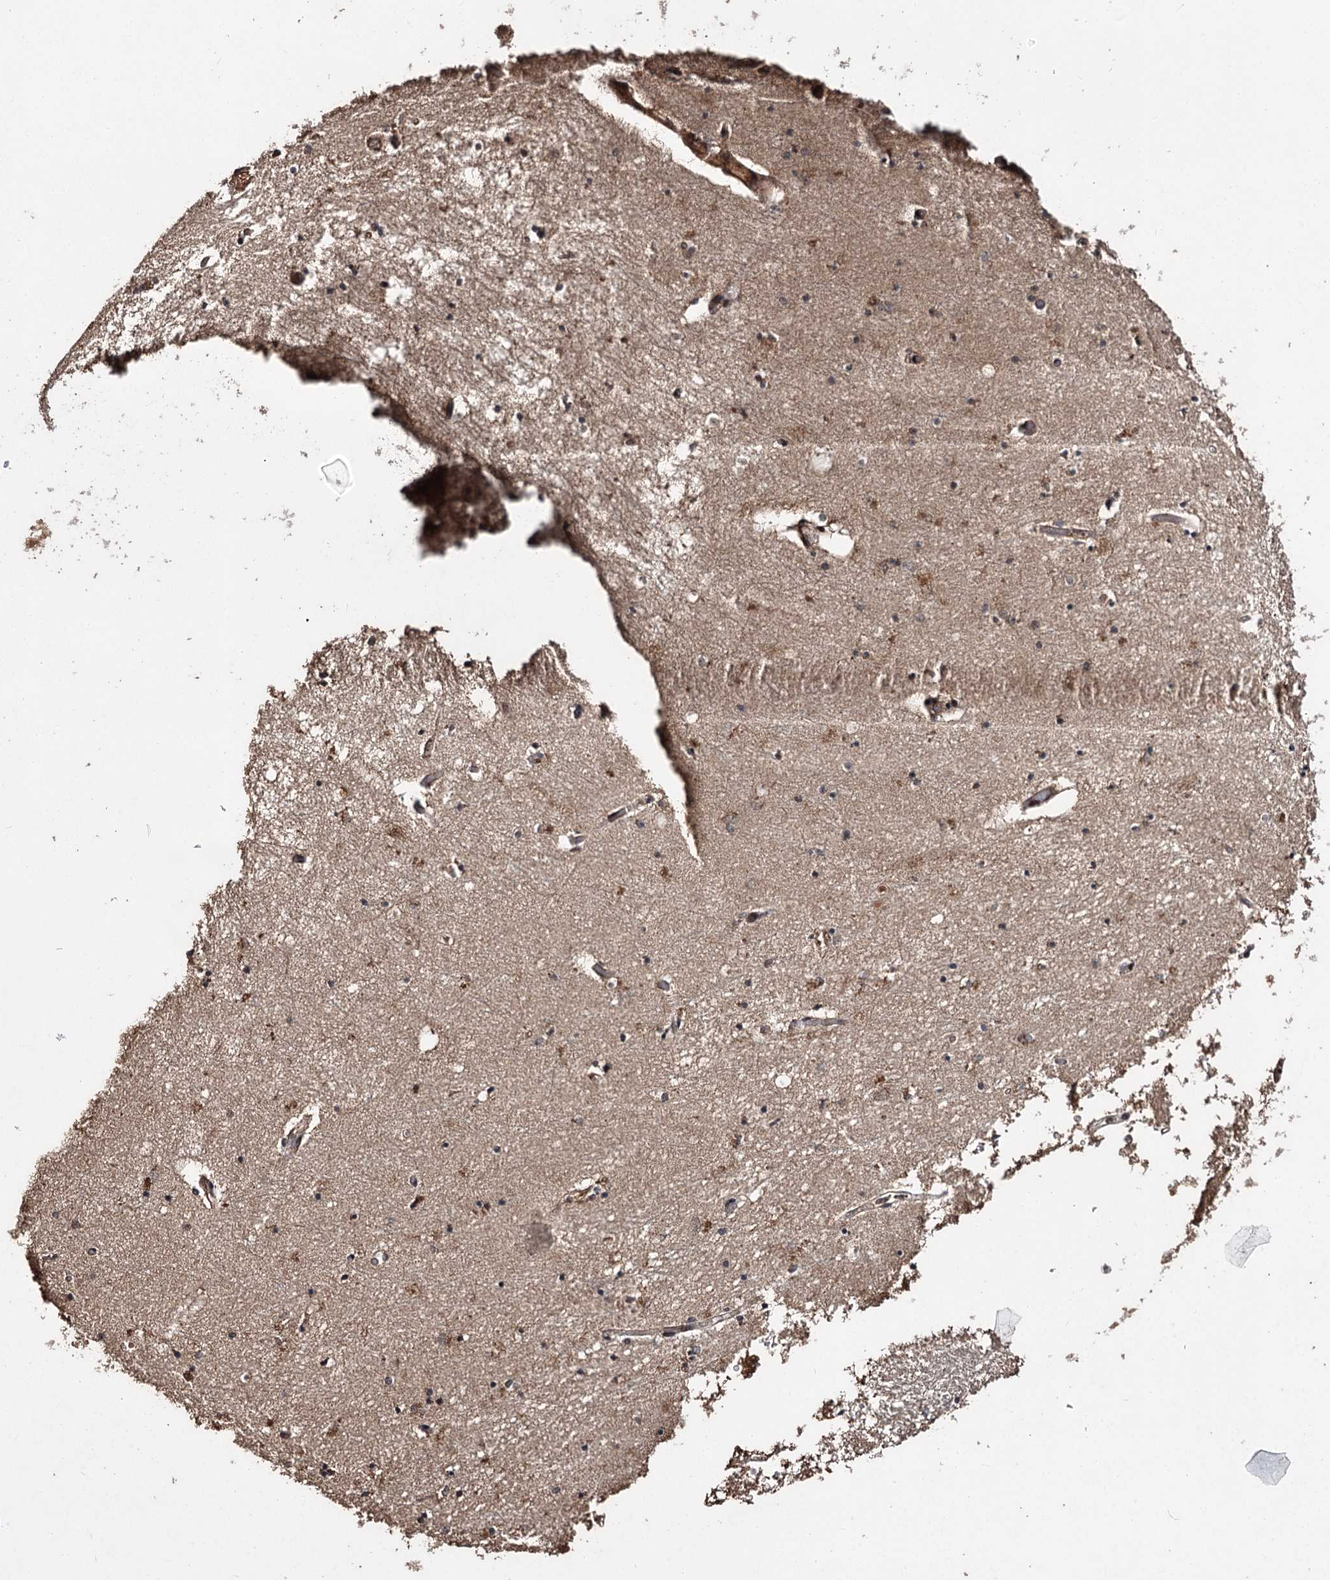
{"staining": {"intensity": "moderate", "quantity": "<25%", "location": "nuclear"}, "tissue": "hippocampus", "cell_type": "Glial cells", "image_type": "normal", "snomed": [{"axis": "morphology", "description": "Normal tissue, NOS"}, {"axis": "topography", "description": "Hippocampus"}], "caption": "The histopathology image shows immunohistochemical staining of normal hippocampus. There is moderate nuclear positivity is identified in approximately <25% of glial cells.", "gene": "MKNK2", "patient": {"sex": "male", "age": 70}}